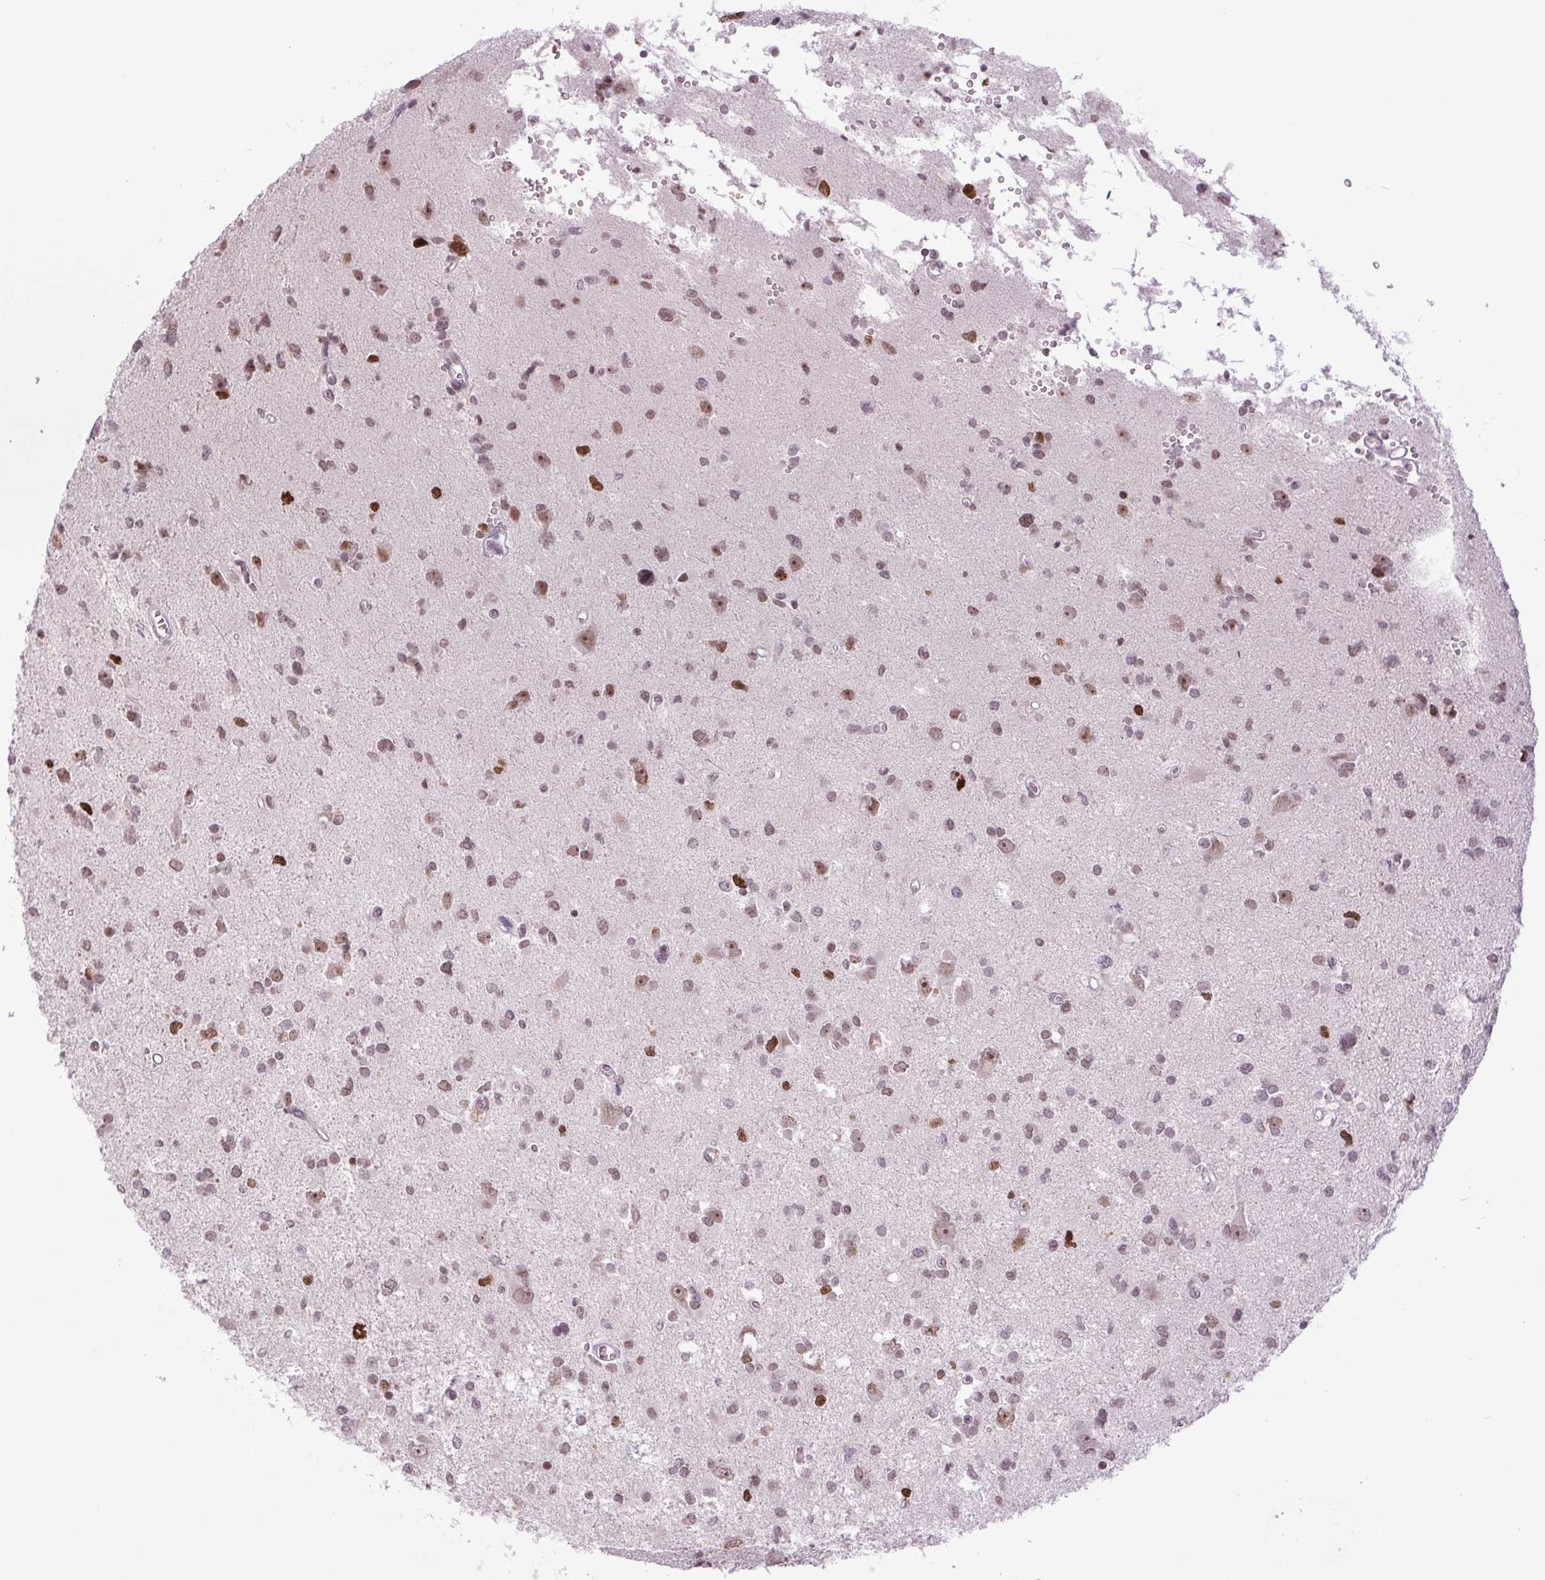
{"staining": {"intensity": "moderate", "quantity": ">75%", "location": "nuclear"}, "tissue": "glioma", "cell_type": "Tumor cells", "image_type": "cancer", "snomed": [{"axis": "morphology", "description": "Glioma, malignant, High grade"}, {"axis": "topography", "description": "Brain"}], "caption": "Protein staining of malignant high-grade glioma tissue displays moderate nuclear expression in approximately >75% of tumor cells. The staining was performed using DAB, with brown indicating positive protein expression. Nuclei are stained blue with hematoxylin.", "gene": "SMIM6", "patient": {"sex": "male", "age": 23}}